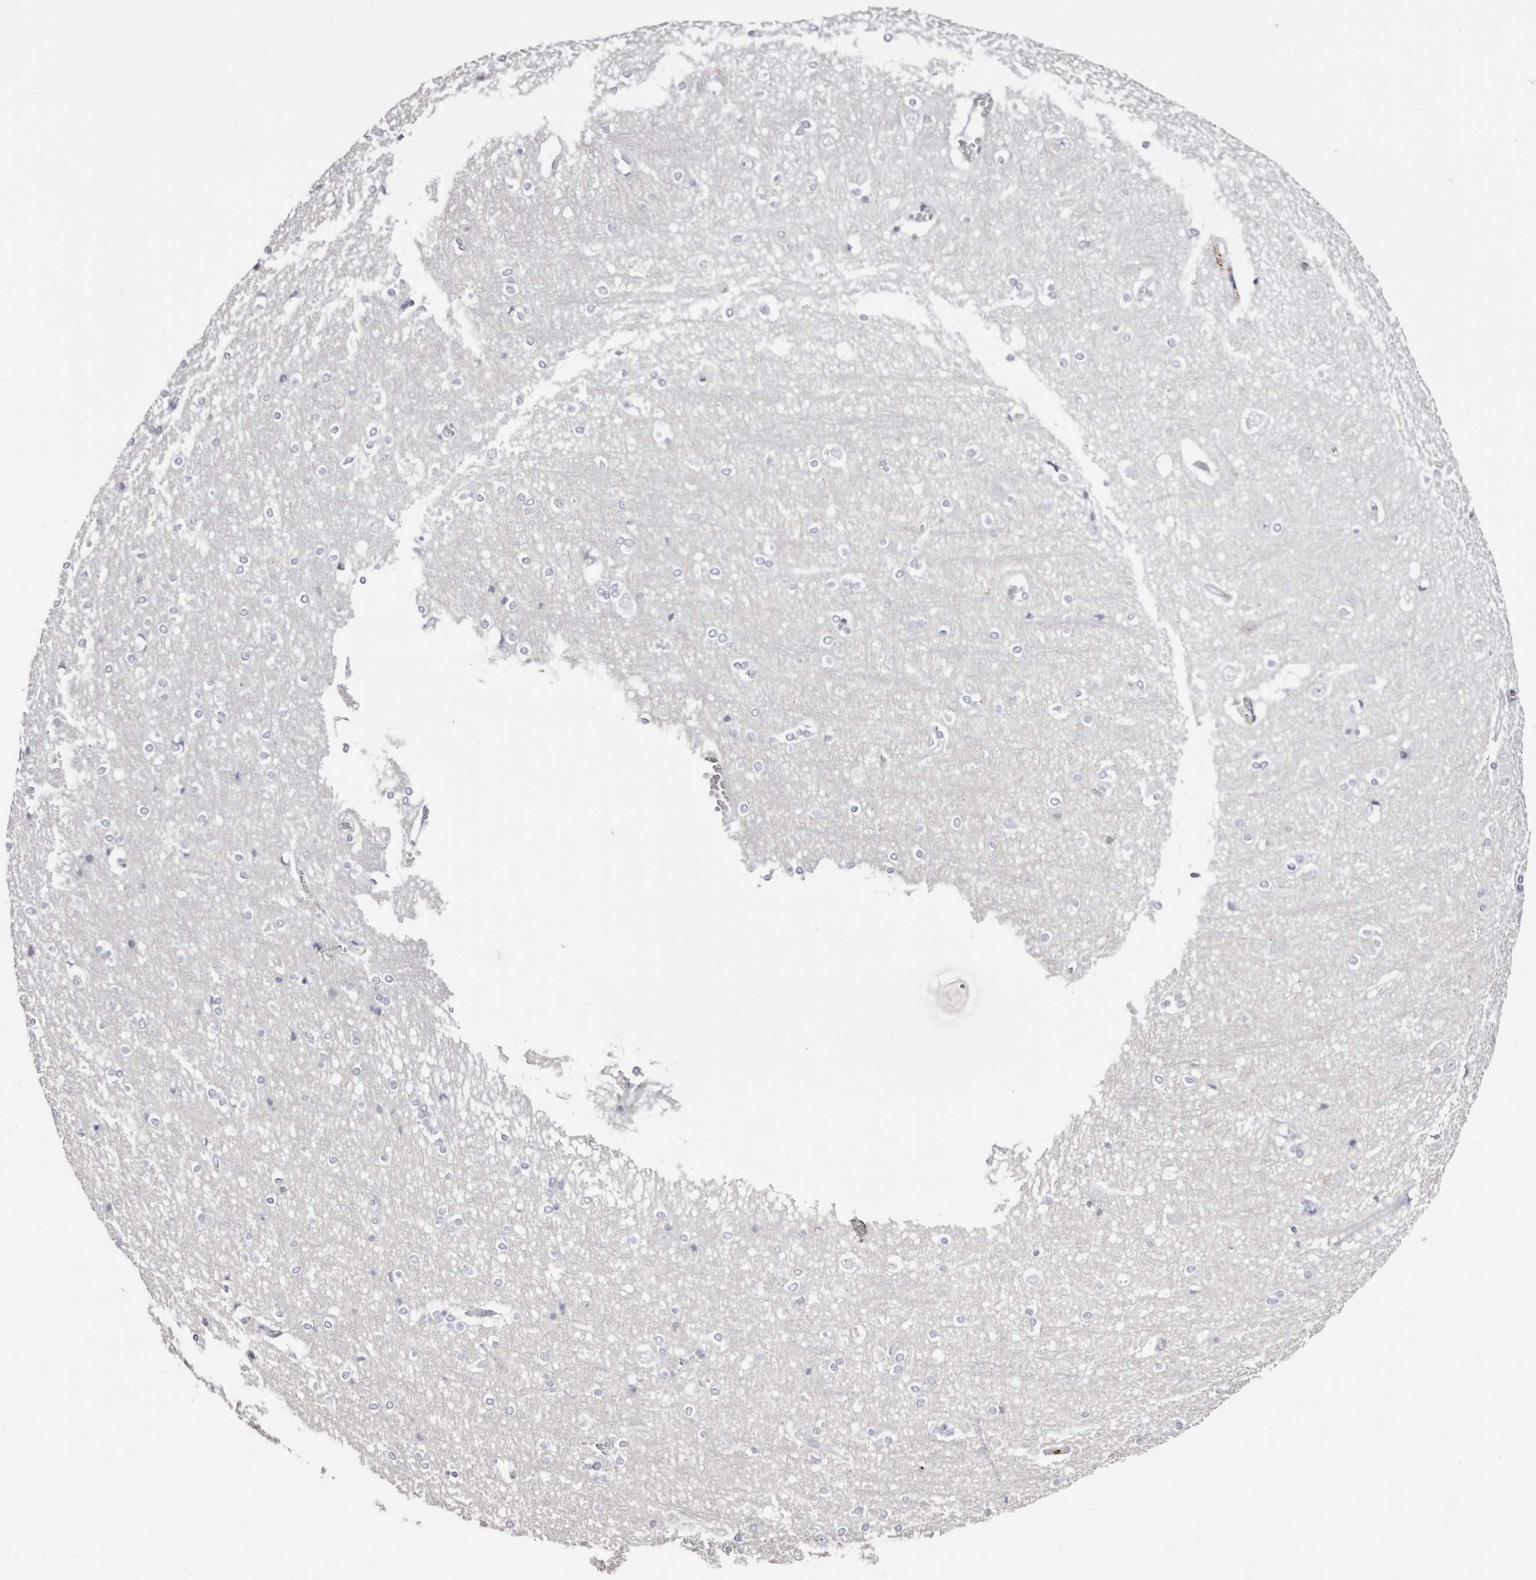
{"staining": {"intensity": "negative", "quantity": "none", "location": "none"}, "tissue": "cerebral cortex", "cell_type": "Endothelial cells", "image_type": "normal", "snomed": [{"axis": "morphology", "description": "Normal tissue, NOS"}, {"axis": "topography", "description": "Cerebral cortex"}], "caption": "The histopathology image demonstrates no significant positivity in endothelial cells of cerebral cortex. (Brightfield microscopy of DAB immunohistochemistry (IHC) at high magnification).", "gene": "AKNAD1", "patient": {"sex": "male", "age": 54}}